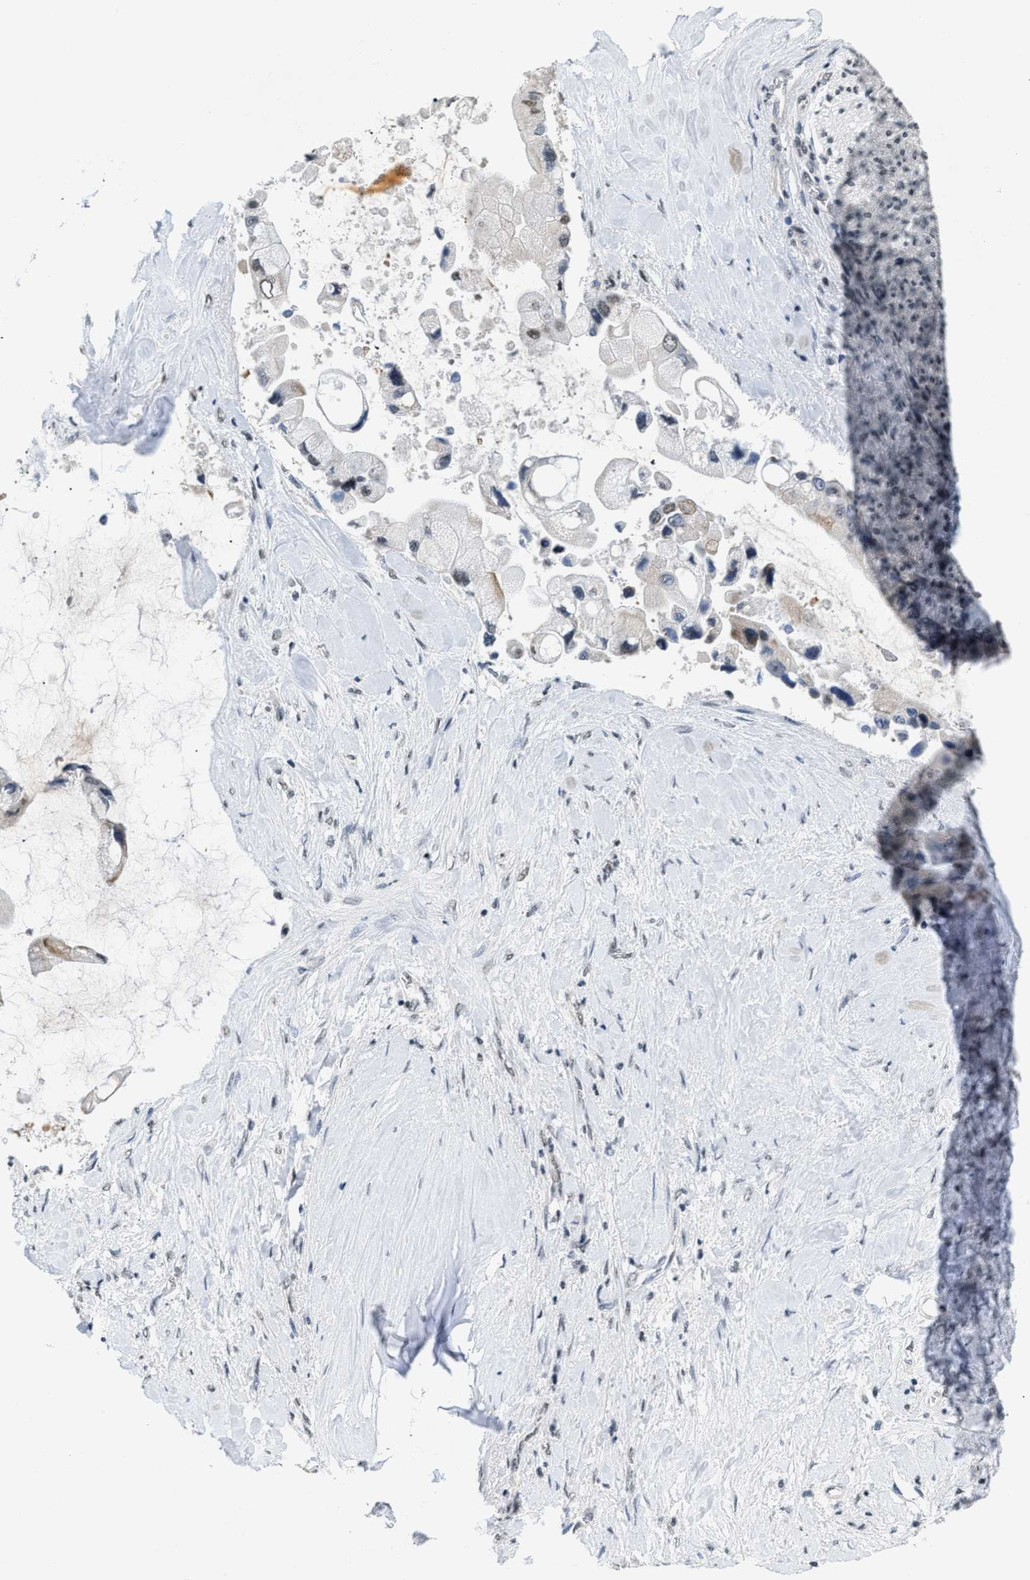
{"staining": {"intensity": "weak", "quantity": "<25%", "location": "nuclear"}, "tissue": "liver cancer", "cell_type": "Tumor cells", "image_type": "cancer", "snomed": [{"axis": "morphology", "description": "Cholangiocarcinoma"}, {"axis": "topography", "description": "Liver"}], "caption": "Image shows no protein staining in tumor cells of liver cholangiocarcinoma tissue.", "gene": "RAF1", "patient": {"sex": "male", "age": 50}}